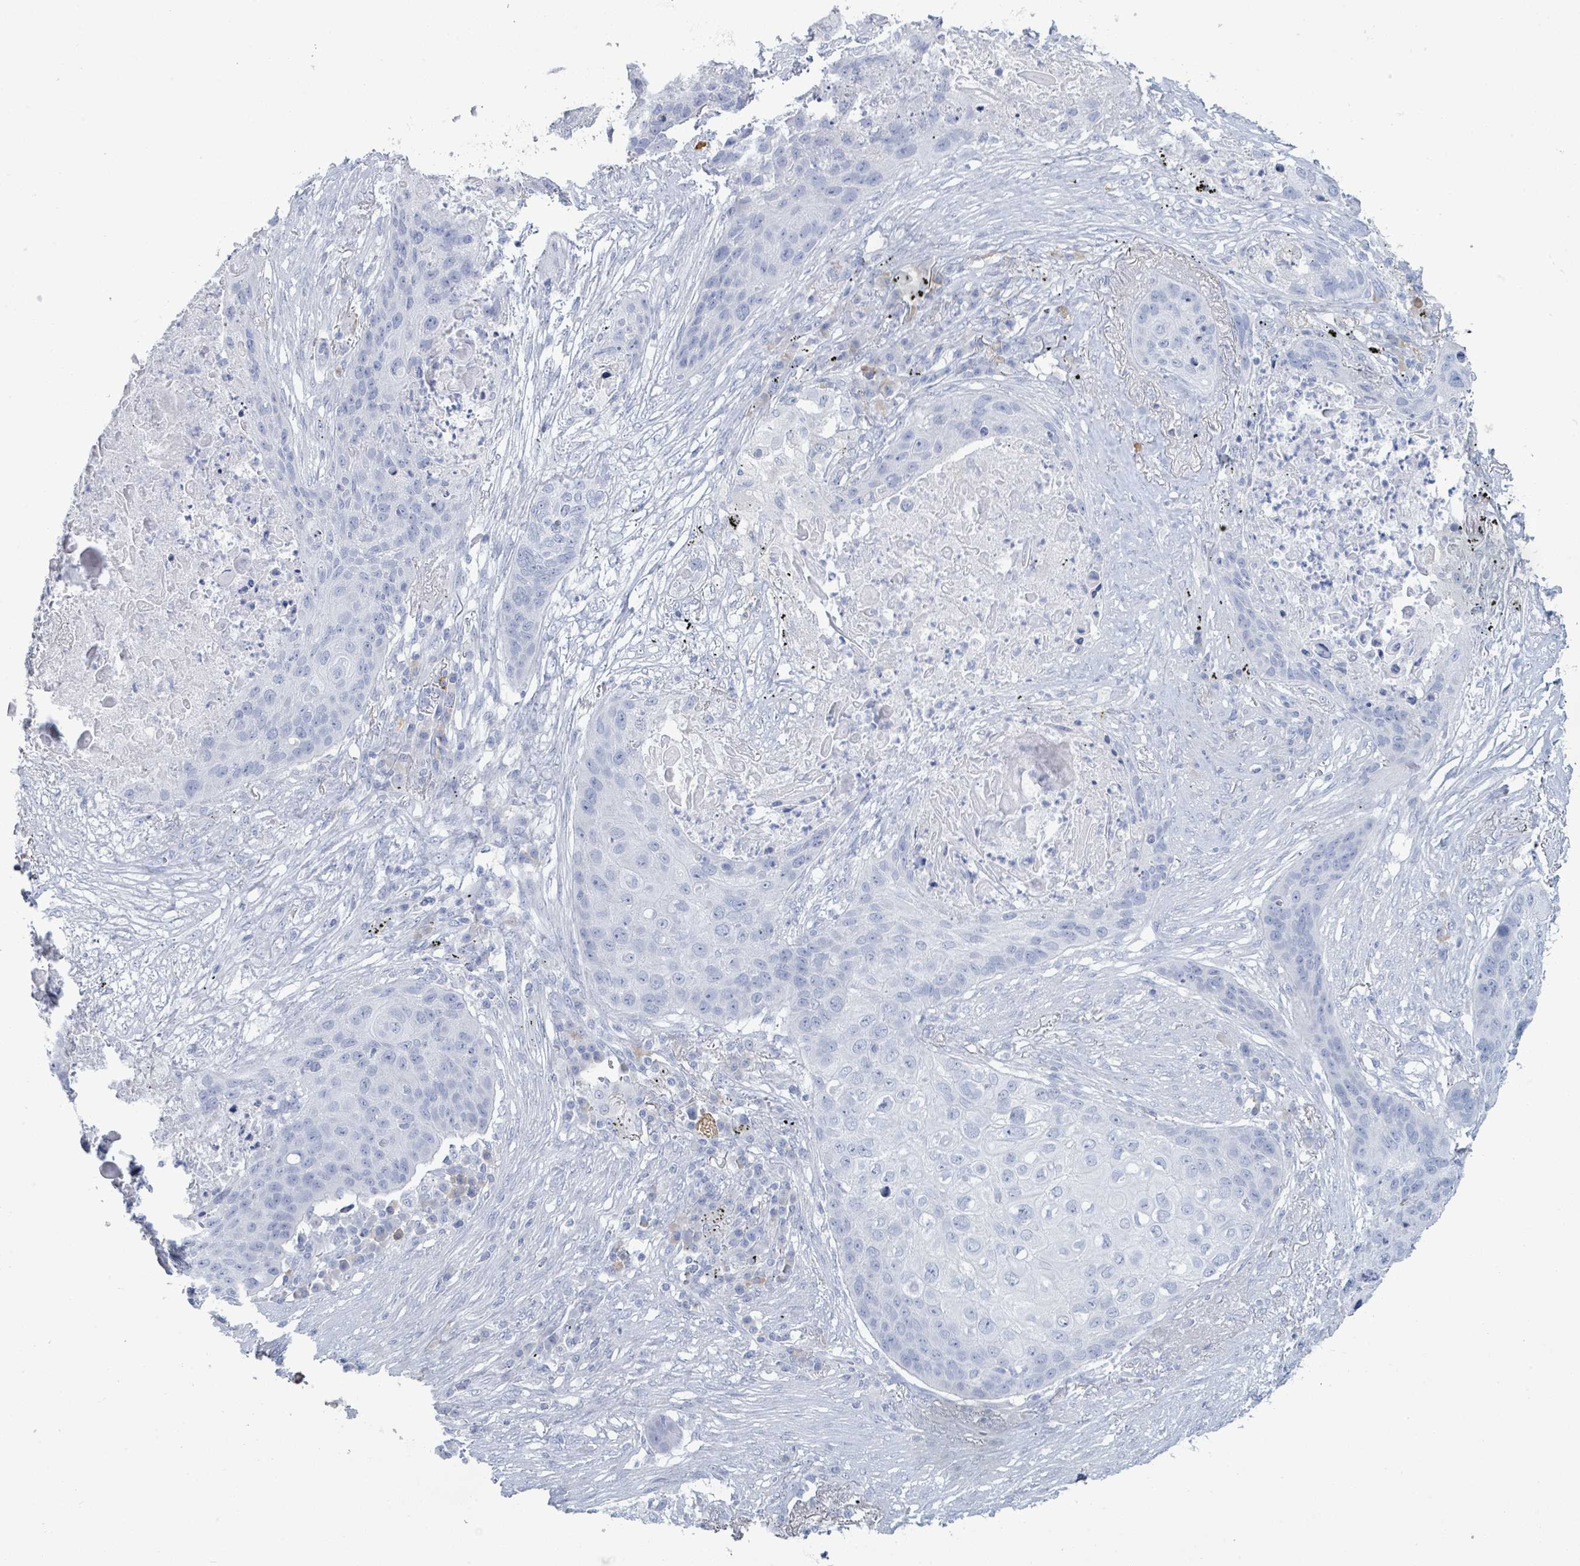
{"staining": {"intensity": "negative", "quantity": "none", "location": "none"}, "tissue": "lung cancer", "cell_type": "Tumor cells", "image_type": "cancer", "snomed": [{"axis": "morphology", "description": "Squamous cell carcinoma, NOS"}, {"axis": "topography", "description": "Lung"}], "caption": "Tumor cells show no significant expression in lung squamous cell carcinoma.", "gene": "PGA3", "patient": {"sex": "female", "age": 63}}